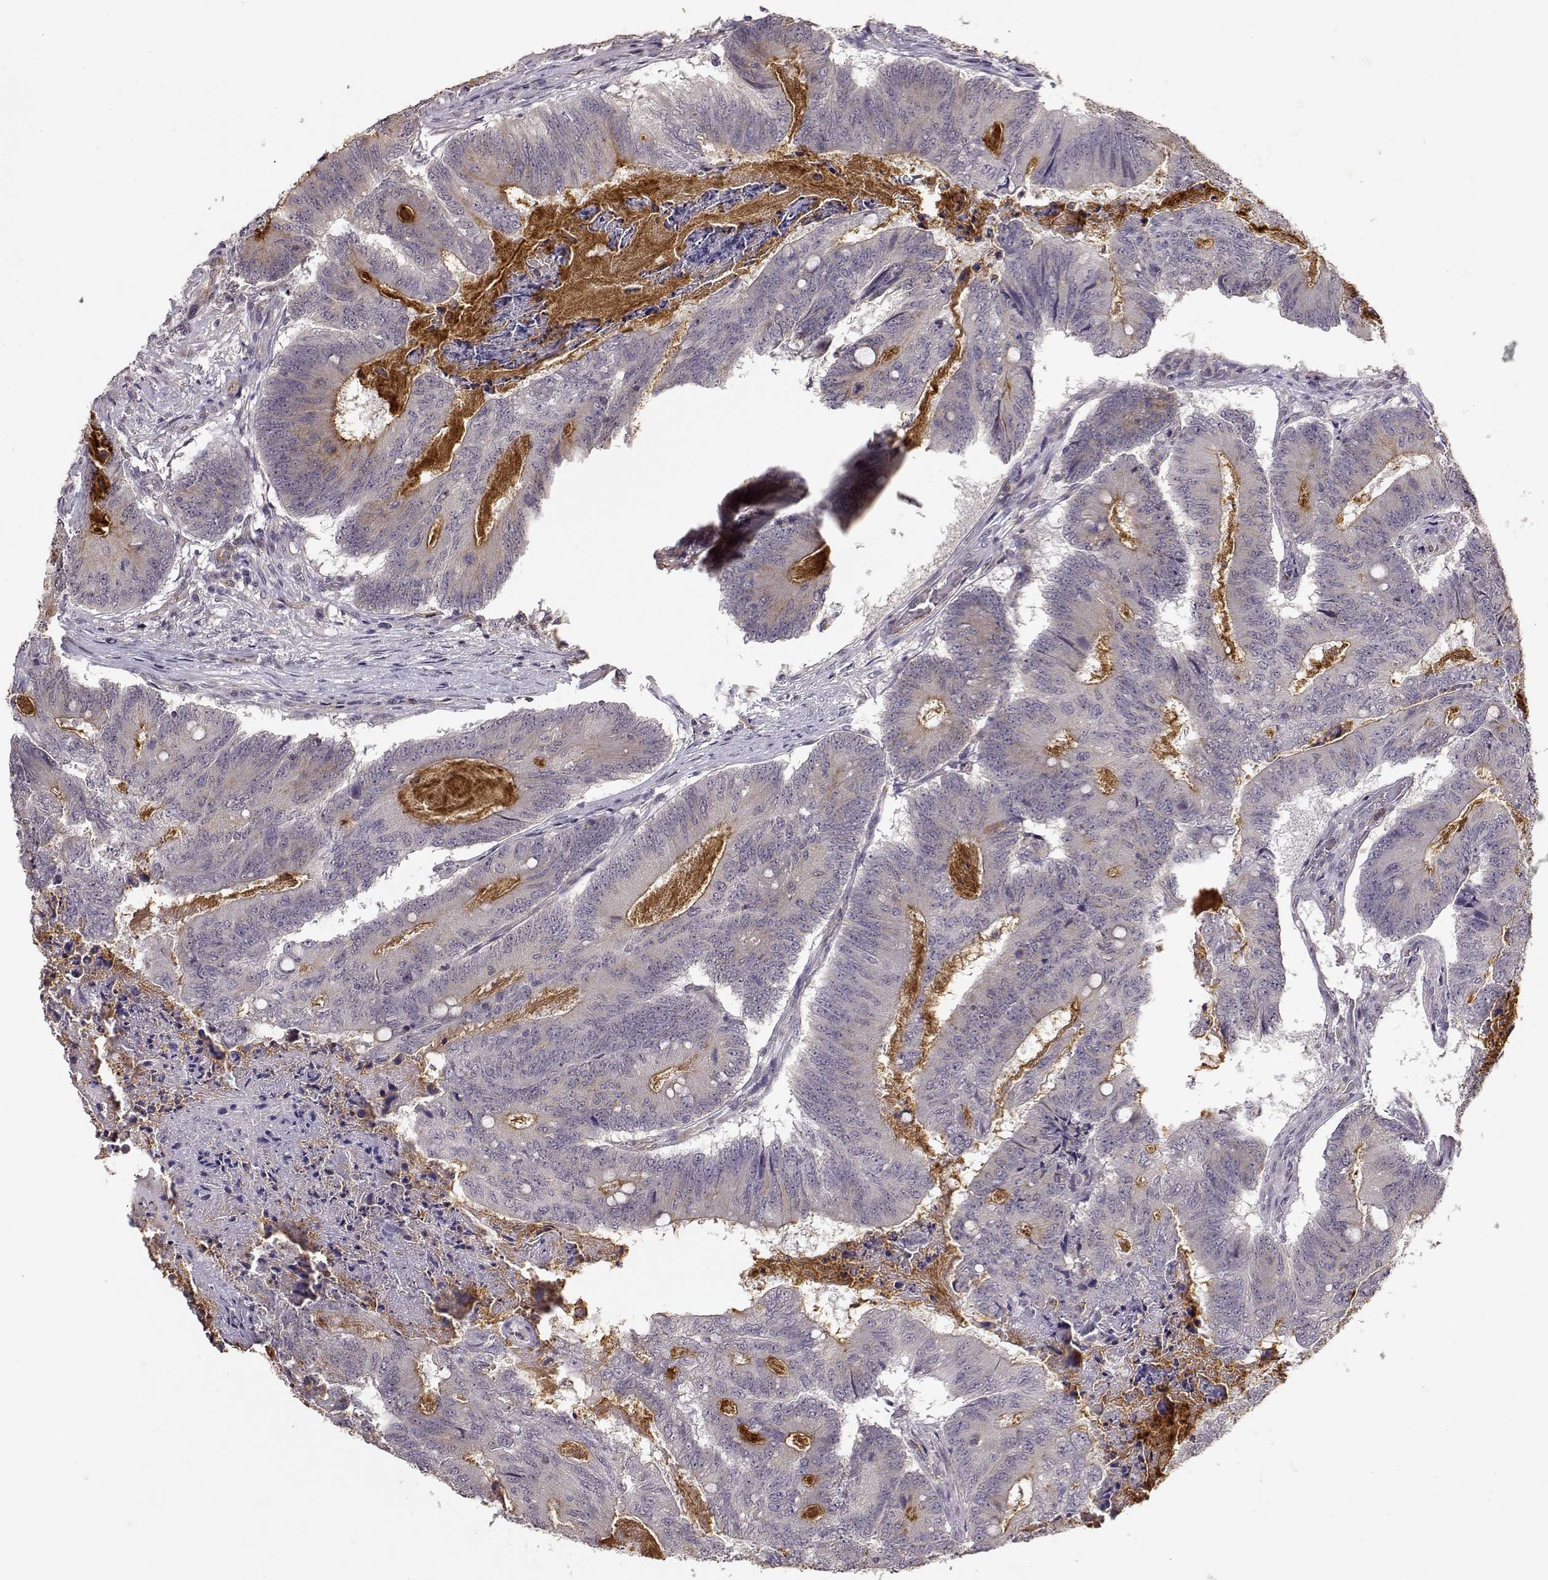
{"staining": {"intensity": "weak", "quantity": "<25%", "location": "cytoplasmic/membranous"}, "tissue": "colorectal cancer", "cell_type": "Tumor cells", "image_type": "cancer", "snomed": [{"axis": "morphology", "description": "Adenocarcinoma, NOS"}, {"axis": "topography", "description": "Colon"}], "caption": "Immunohistochemistry micrograph of human colorectal cancer (adenocarcinoma) stained for a protein (brown), which exhibits no expression in tumor cells.", "gene": "IFITM1", "patient": {"sex": "female", "age": 70}}